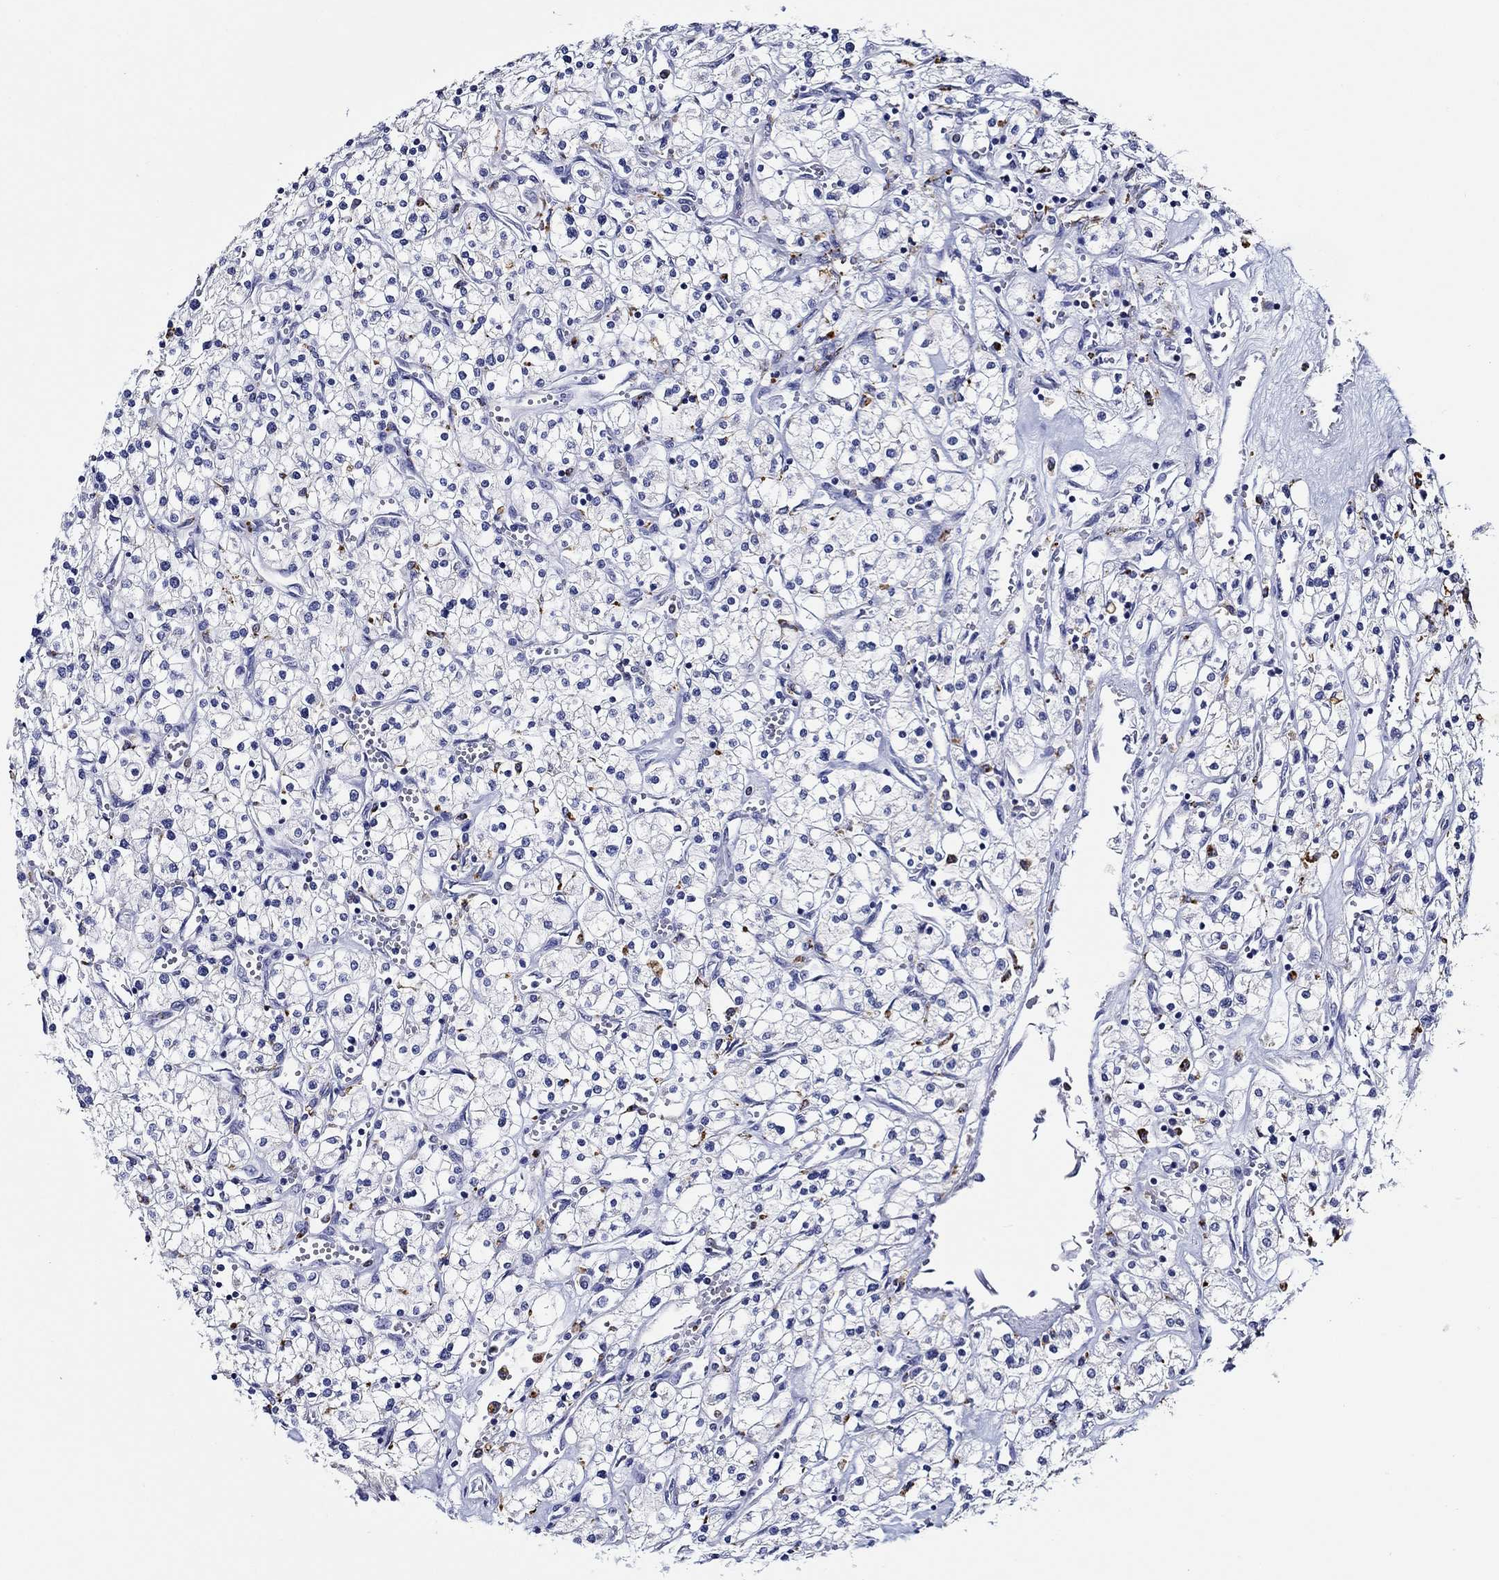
{"staining": {"intensity": "negative", "quantity": "none", "location": "none"}, "tissue": "renal cancer", "cell_type": "Tumor cells", "image_type": "cancer", "snomed": [{"axis": "morphology", "description": "Adenocarcinoma, NOS"}, {"axis": "topography", "description": "Kidney"}], "caption": "This is a image of immunohistochemistry (IHC) staining of renal cancer (adenocarcinoma), which shows no expression in tumor cells.", "gene": "GATA2", "patient": {"sex": "male", "age": 80}}